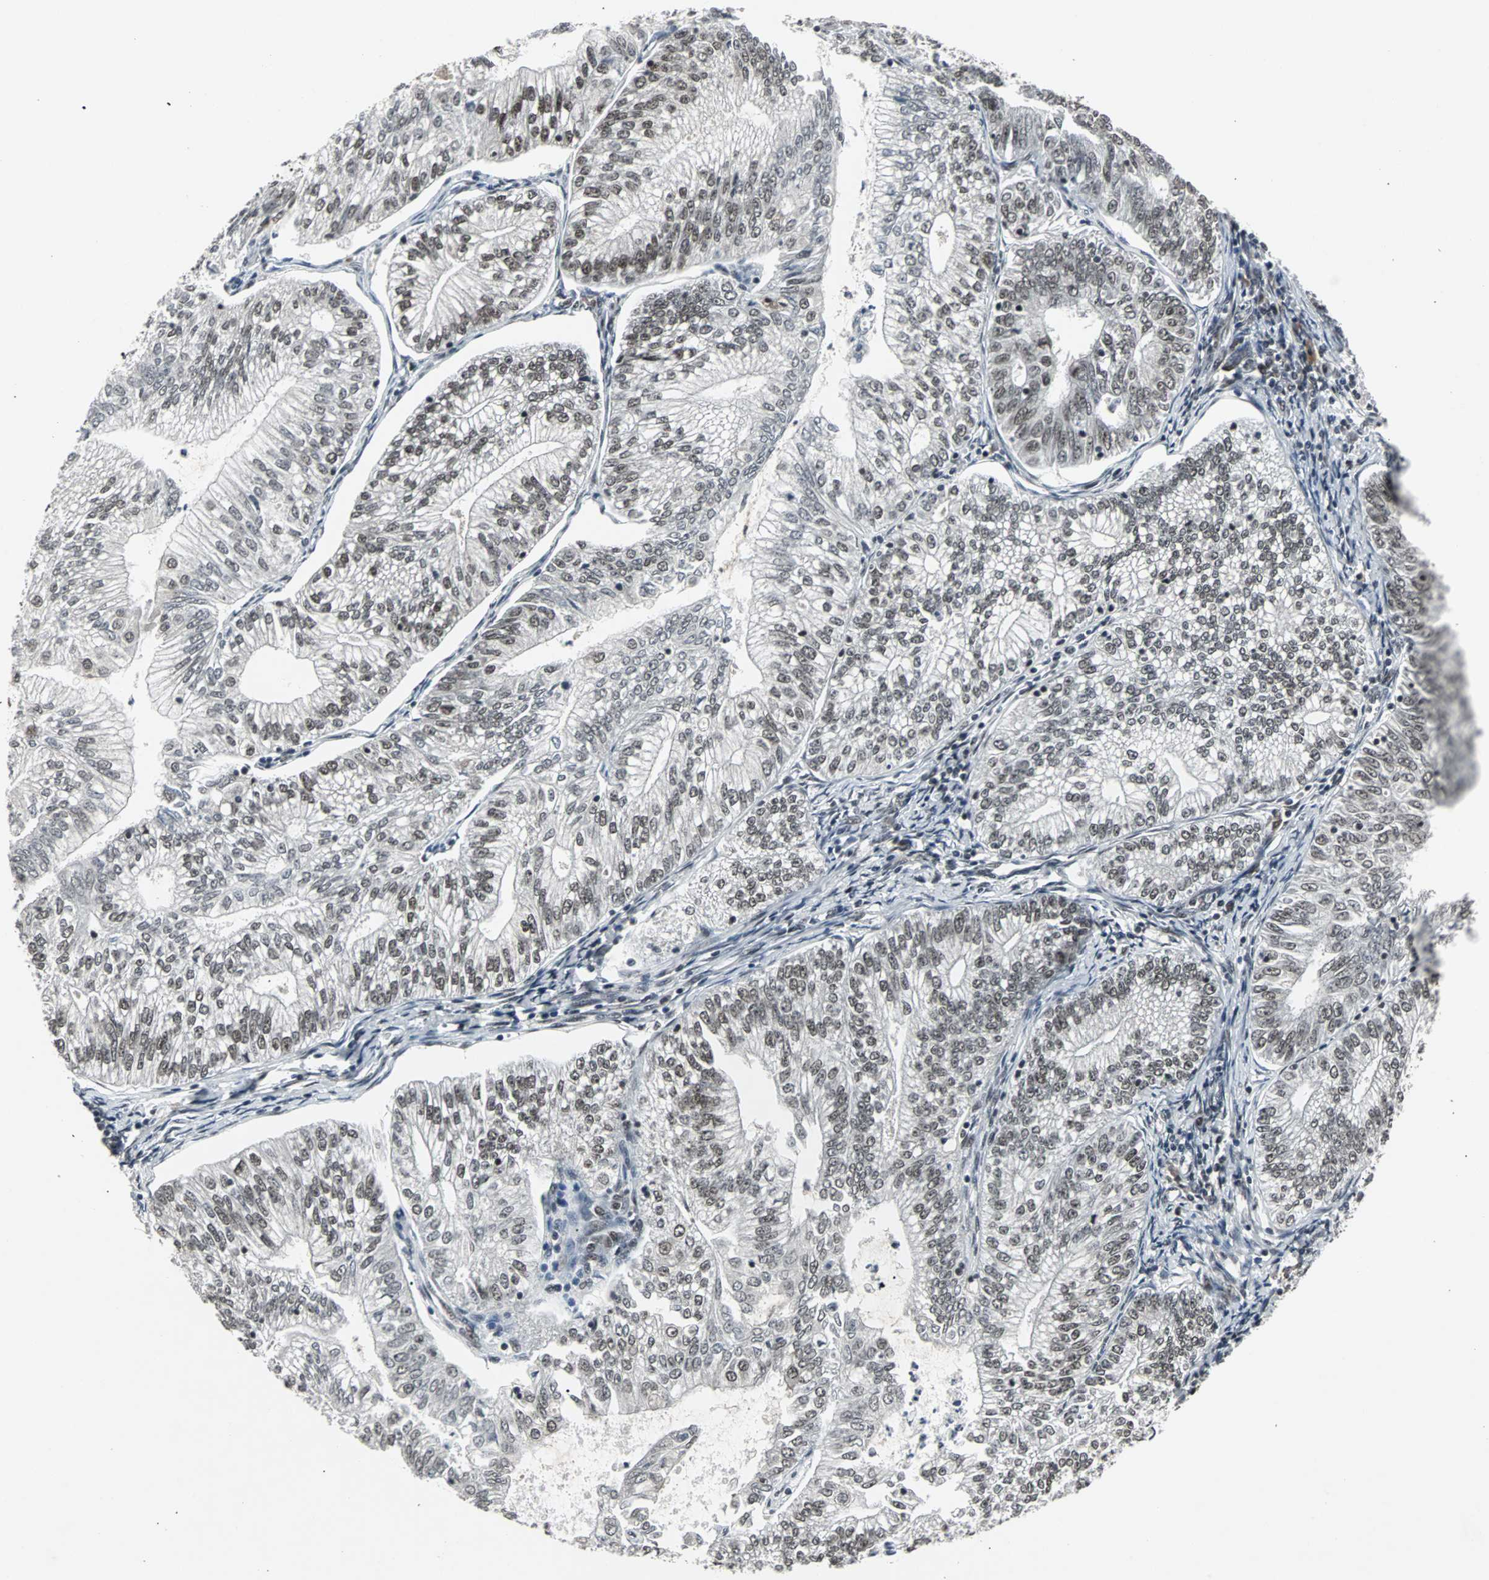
{"staining": {"intensity": "weak", "quantity": "25%-75%", "location": "nuclear"}, "tissue": "endometrial cancer", "cell_type": "Tumor cells", "image_type": "cancer", "snomed": [{"axis": "morphology", "description": "Adenocarcinoma, NOS"}, {"axis": "topography", "description": "Endometrium"}], "caption": "A brown stain shows weak nuclear expression of a protein in human adenocarcinoma (endometrial) tumor cells.", "gene": "PNKP", "patient": {"sex": "female", "age": 69}}